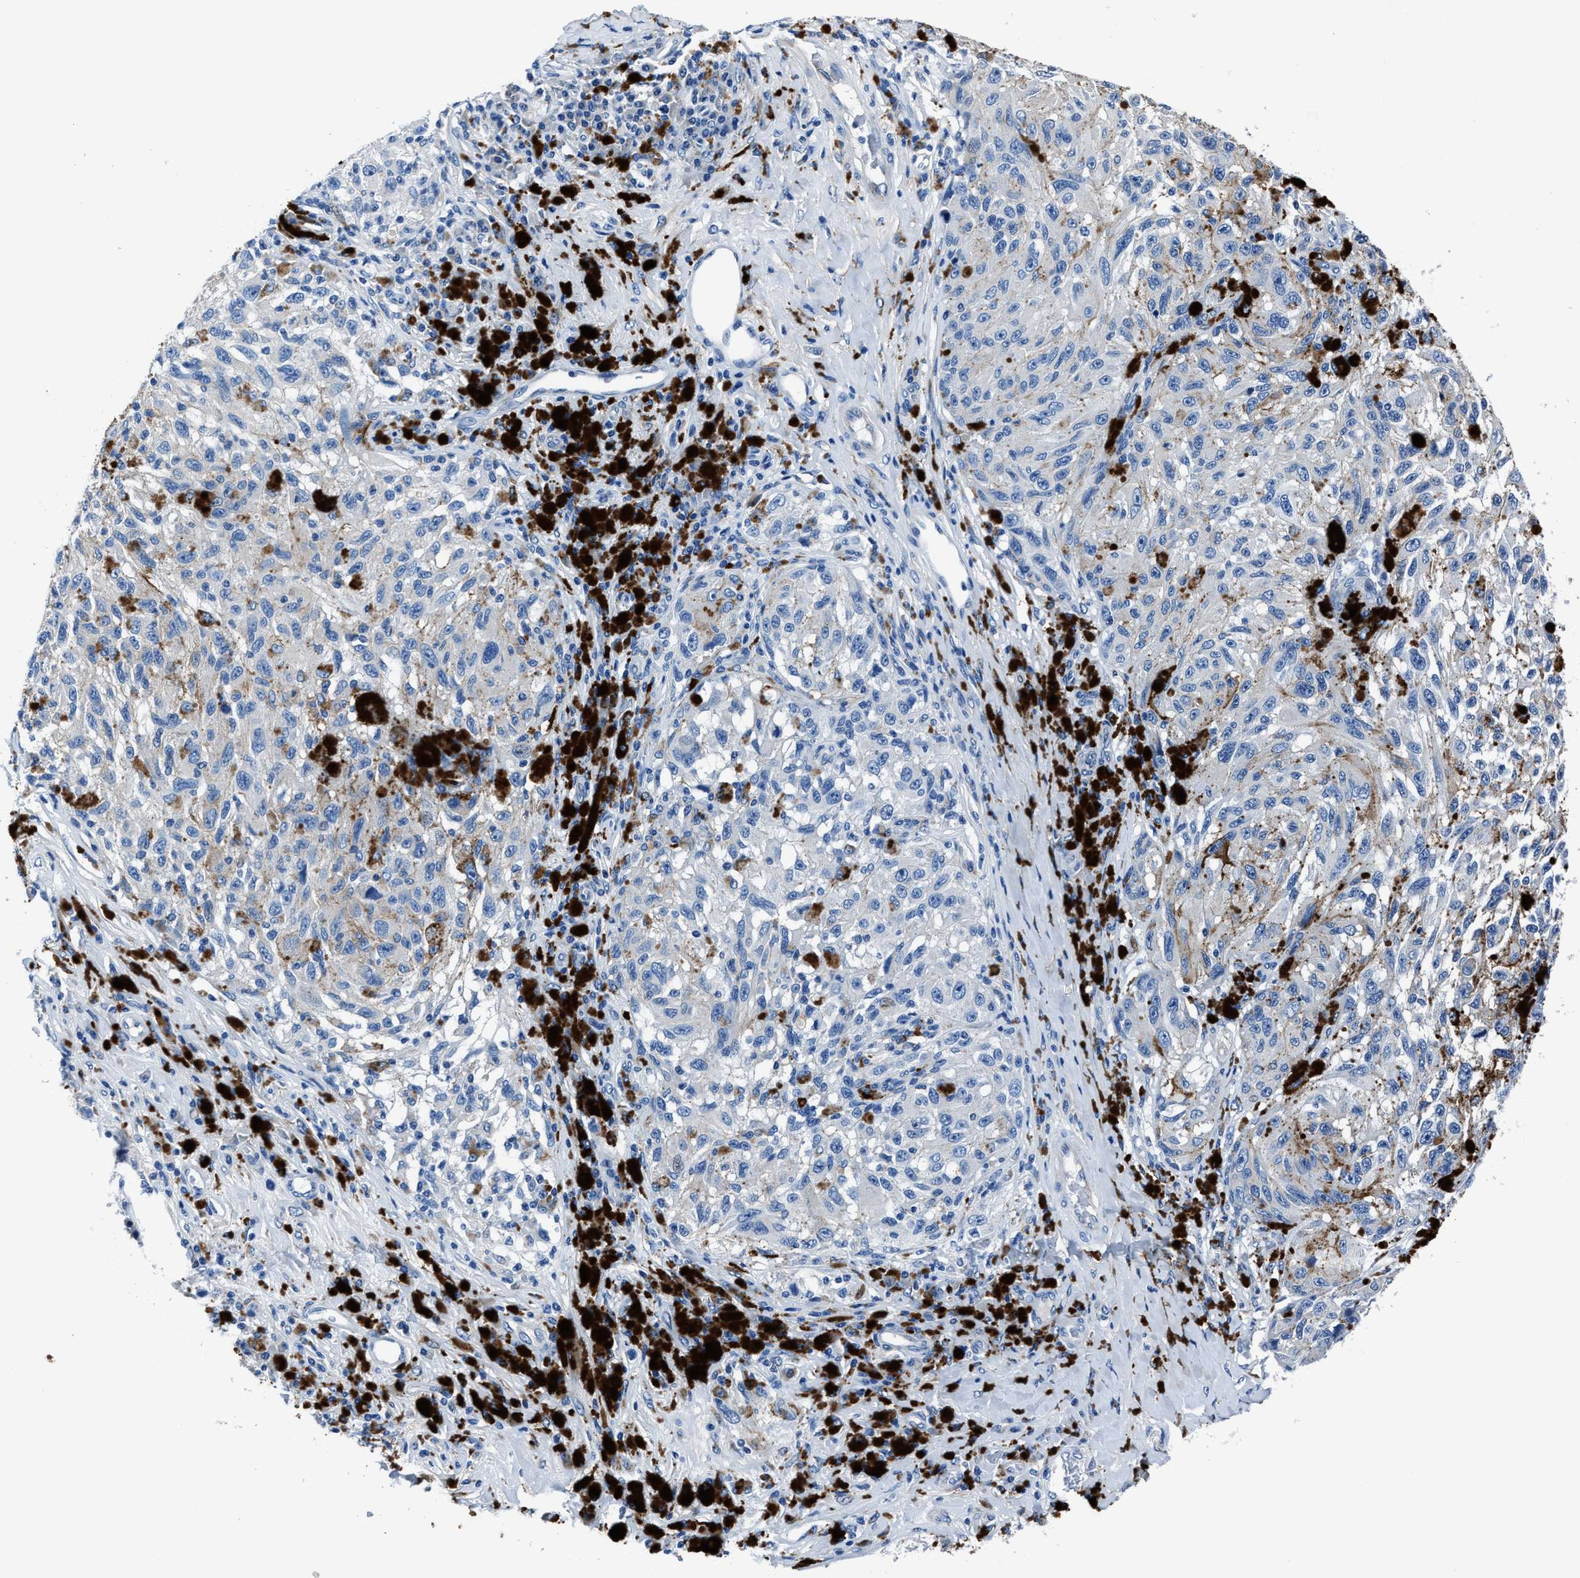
{"staining": {"intensity": "negative", "quantity": "none", "location": "none"}, "tissue": "melanoma", "cell_type": "Tumor cells", "image_type": "cancer", "snomed": [{"axis": "morphology", "description": "Malignant melanoma, NOS"}, {"axis": "topography", "description": "Skin"}], "caption": "Image shows no protein staining in tumor cells of malignant melanoma tissue. The staining was performed using DAB to visualize the protein expression in brown, while the nuclei were stained in blue with hematoxylin (Magnification: 20x).", "gene": "LMO7", "patient": {"sex": "female", "age": 73}}